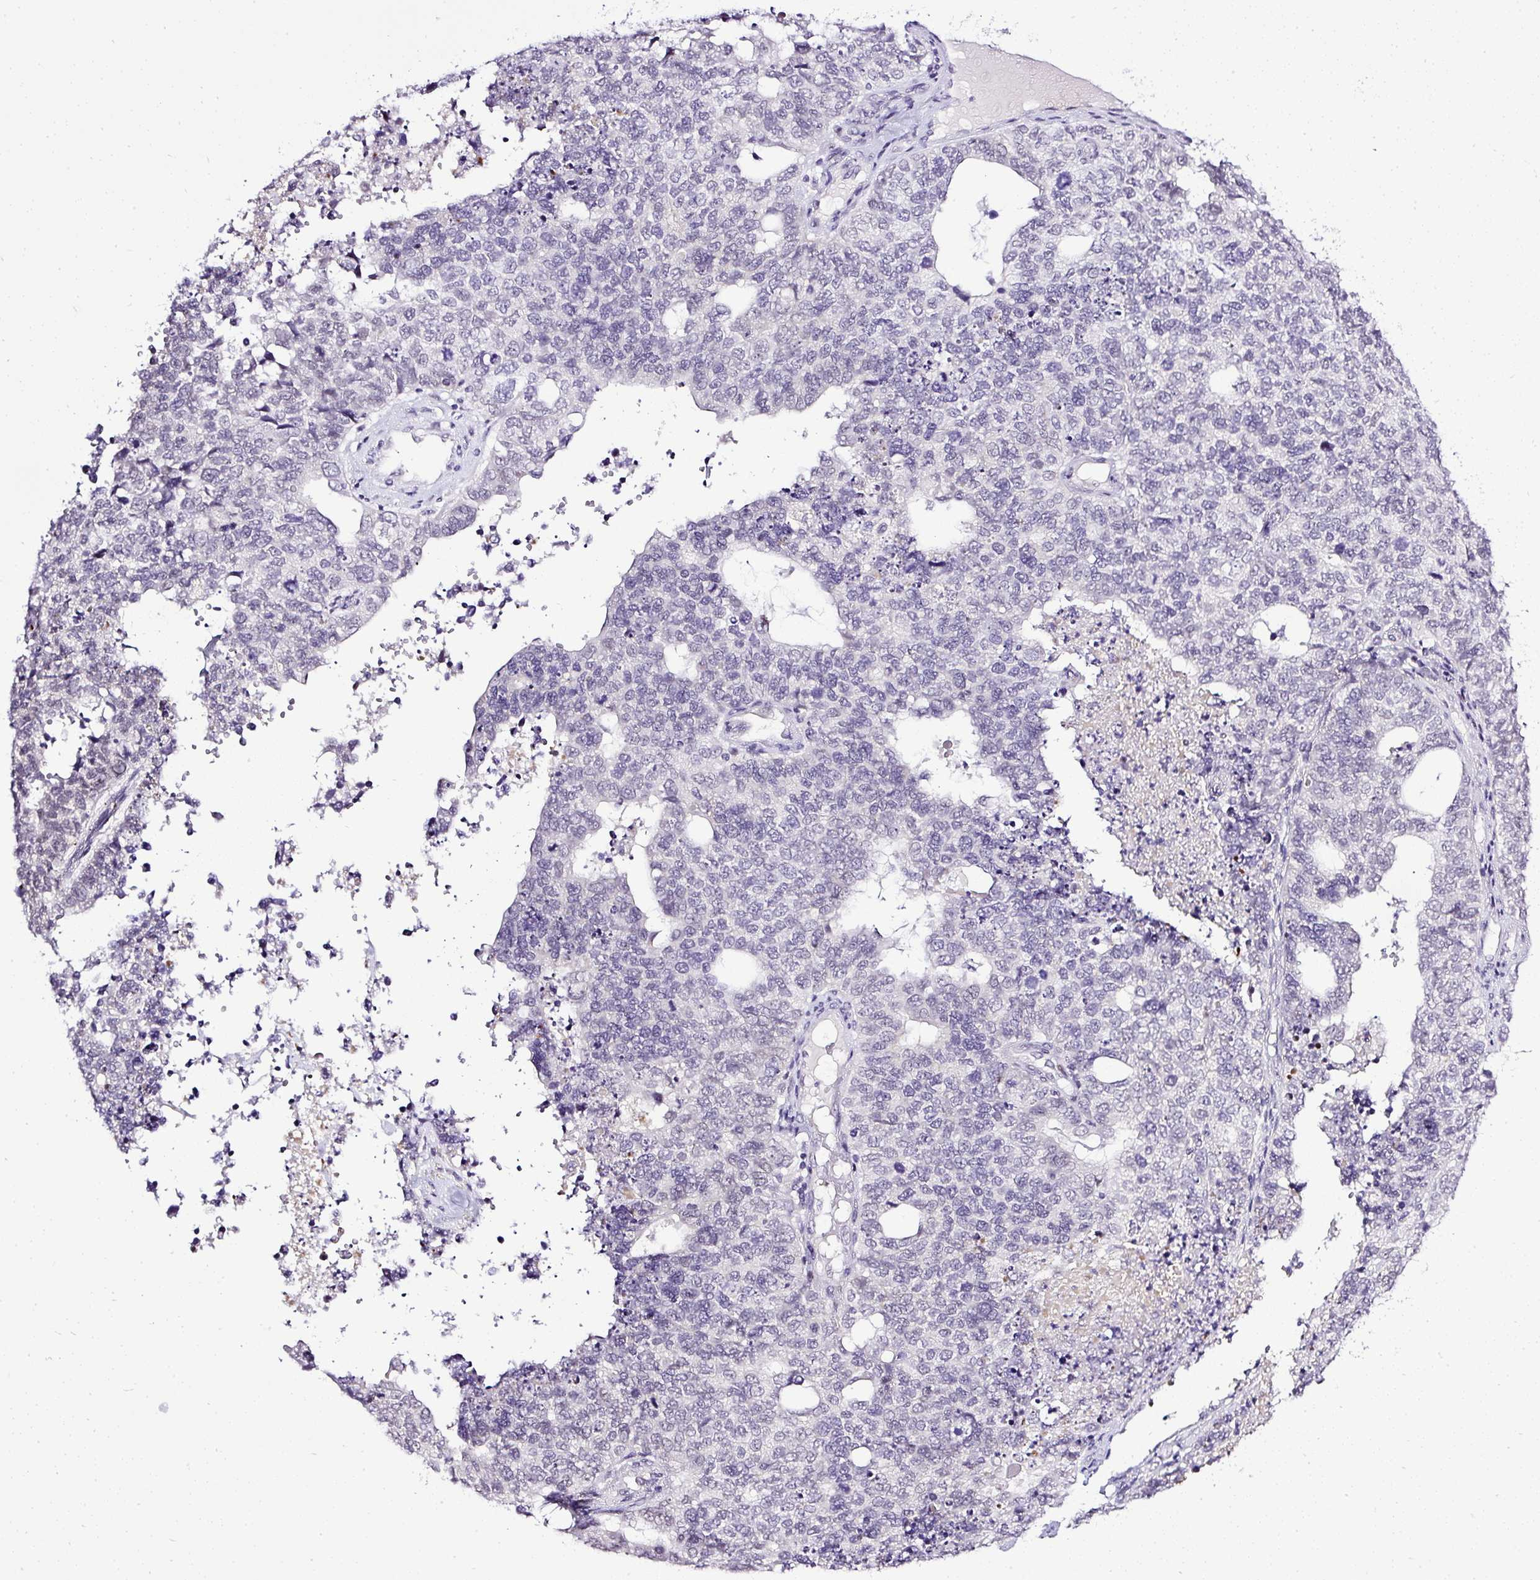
{"staining": {"intensity": "negative", "quantity": "none", "location": "none"}, "tissue": "cervical cancer", "cell_type": "Tumor cells", "image_type": "cancer", "snomed": [{"axis": "morphology", "description": "Squamous cell carcinoma, NOS"}, {"axis": "topography", "description": "Cervix"}], "caption": "DAB (3,3'-diaminobenzidine) immunohistochemical staining of cervical cancer displays no significant staining in tumor cells.", "gene": "WNT10B", "patient": {"sex": "female", "age": 63}}